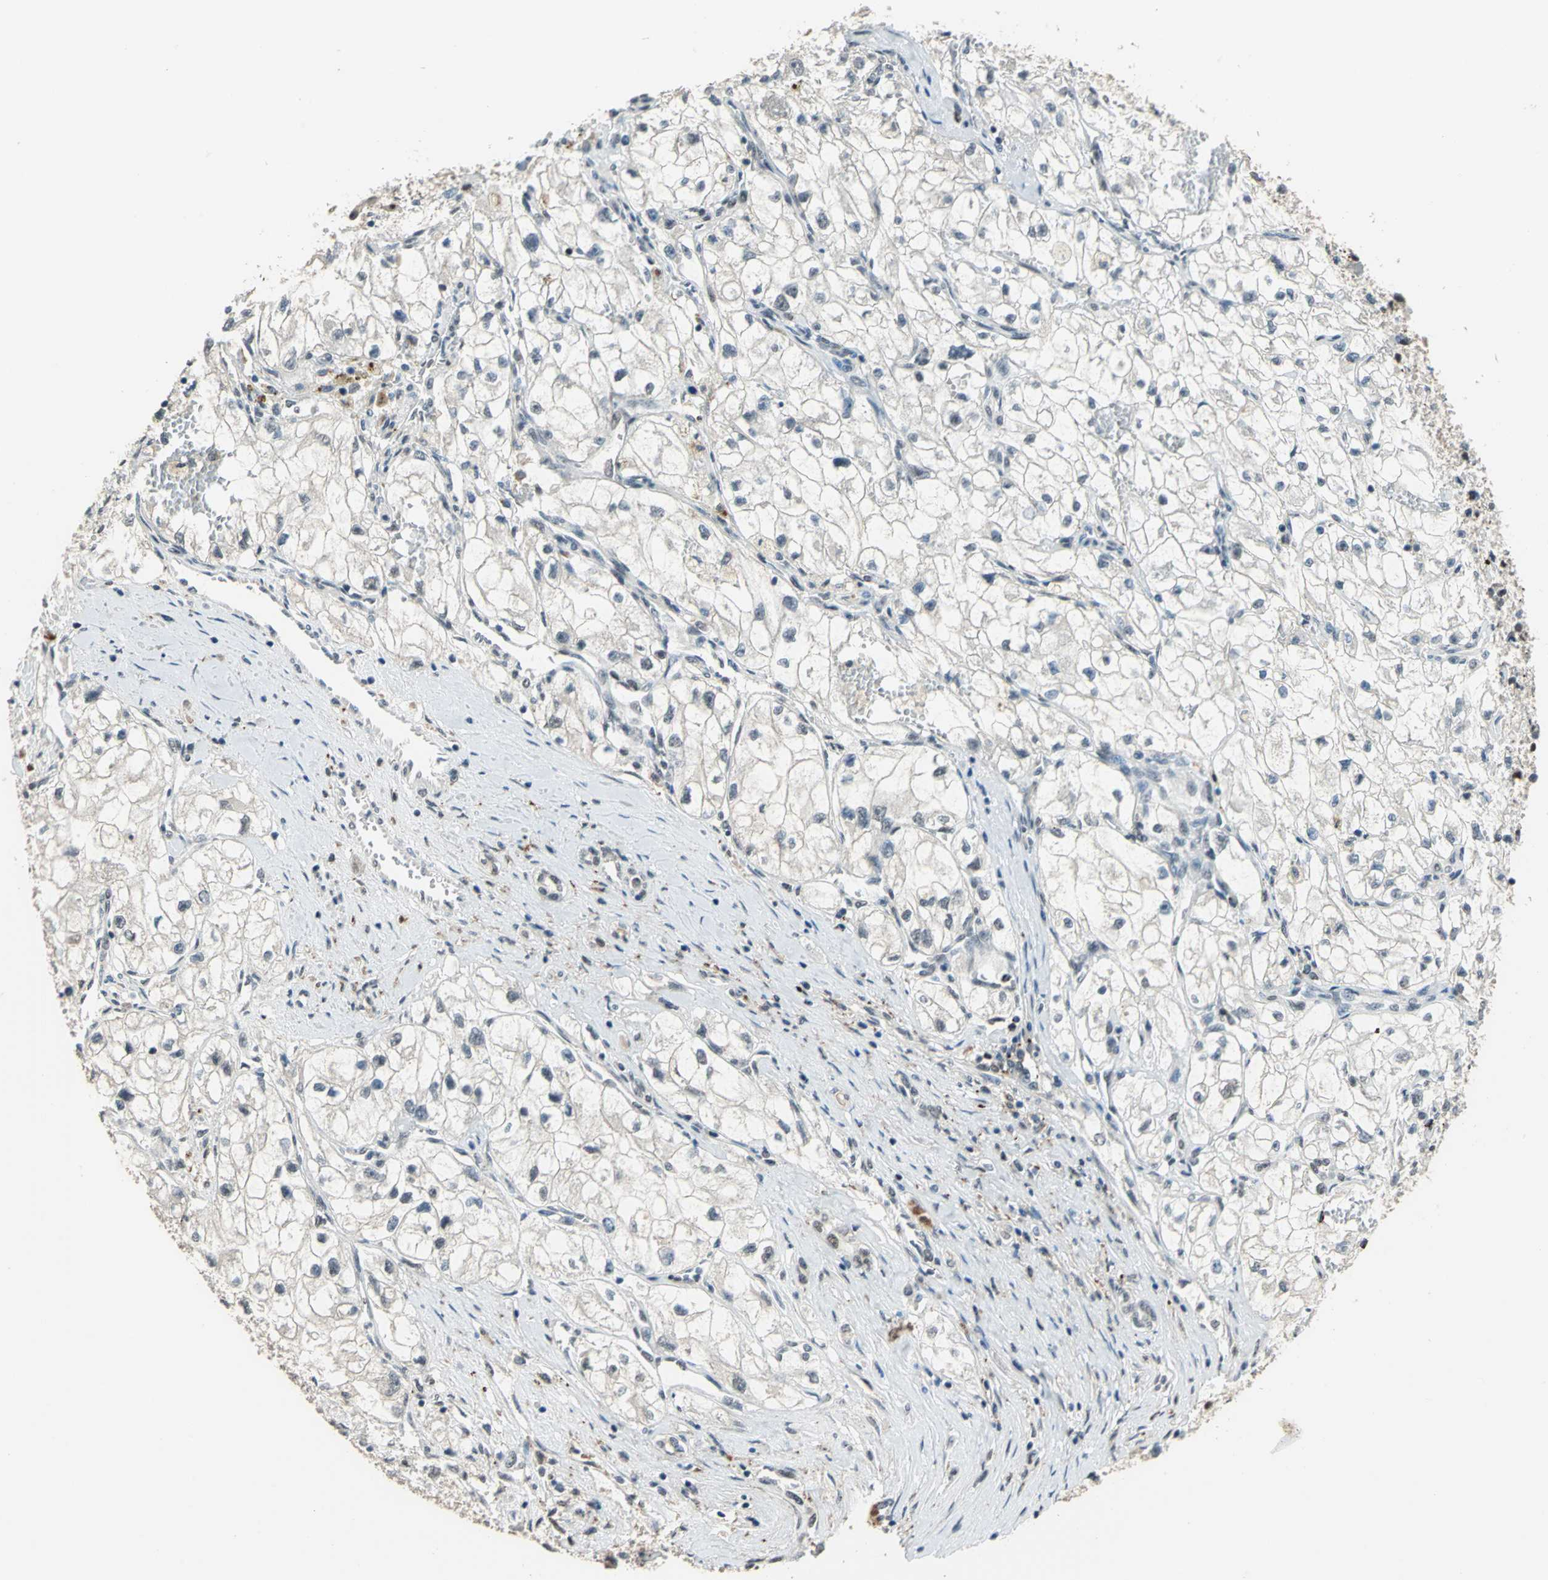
{"staining": {"intensity": "negative", "quantity": "none", "location": "none"}, "tissue": "renal cancer", "cell_type": "Tumor cells", "image_type": "cancer", "snomed": [{"axis": "morphology", "description": "Adenocarcinoma, NOS"}, {"axis": "topography", "description": "Kidney"}], "caption": "Tumor cells are negative for protein expression in human renal adenocarcinoma.", "gene": "ELF2", "patient": {"sex": "female", "age": 70}}